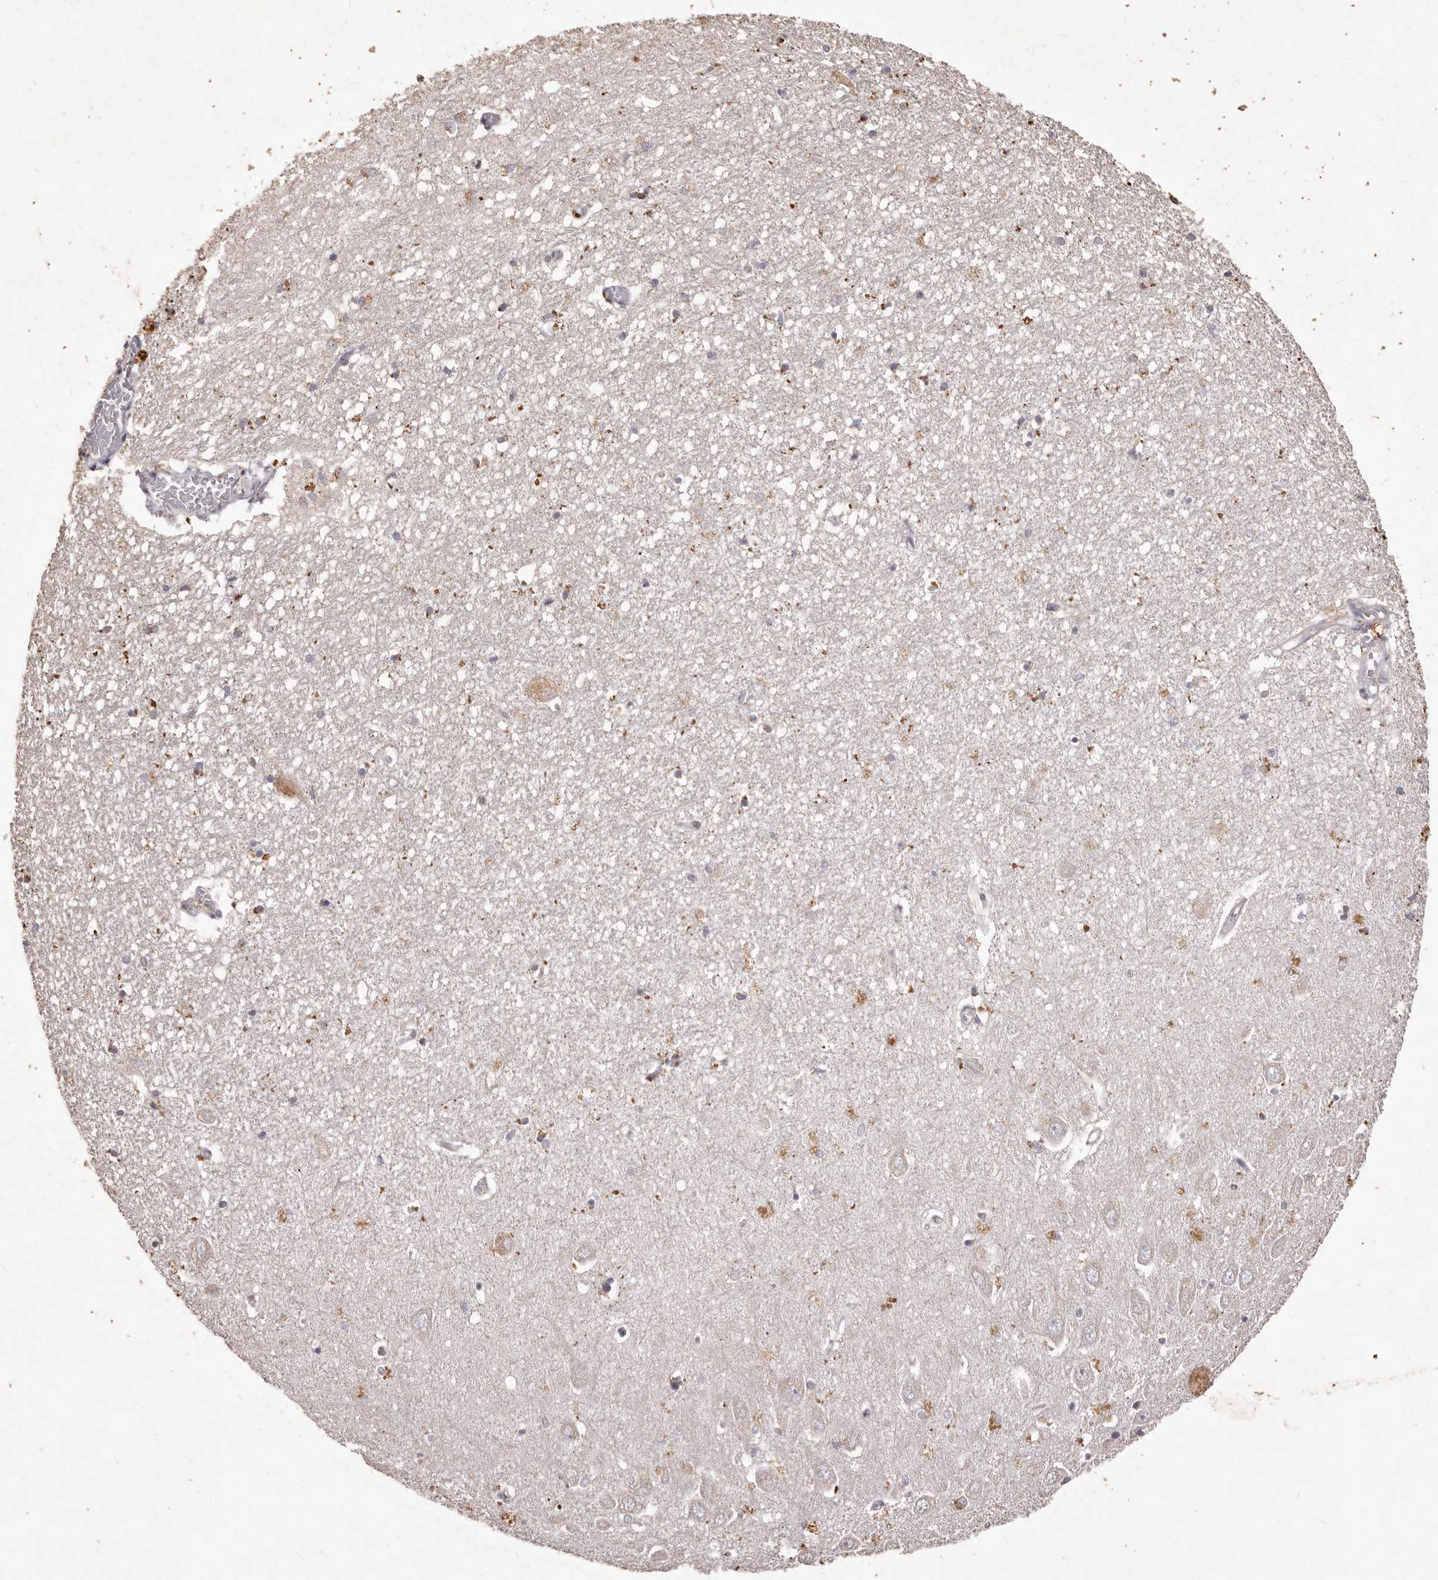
{"staining": {"intensity": "moderate", "quantity": "<25%", "location": "cytoplasmic/membranous"}, "tissue": "hippocampus", "cell_type": "Glial cells", "image_type": "normal", "snomed": [{"axis": "morphology", "description": "Normal tissue, NOS"}, {"axis": "topography", "description": "Hippocampus"}], "caption": "Hippocampus stained with IHC reveals moderate cytoplasmic/membranous positivity in approximately <25% of glial cells. (DAB = brown stain, brightfield microscopy at high magnification).", "gene": "PRSS27", "patient": {"sex": "female", "age": 64}}